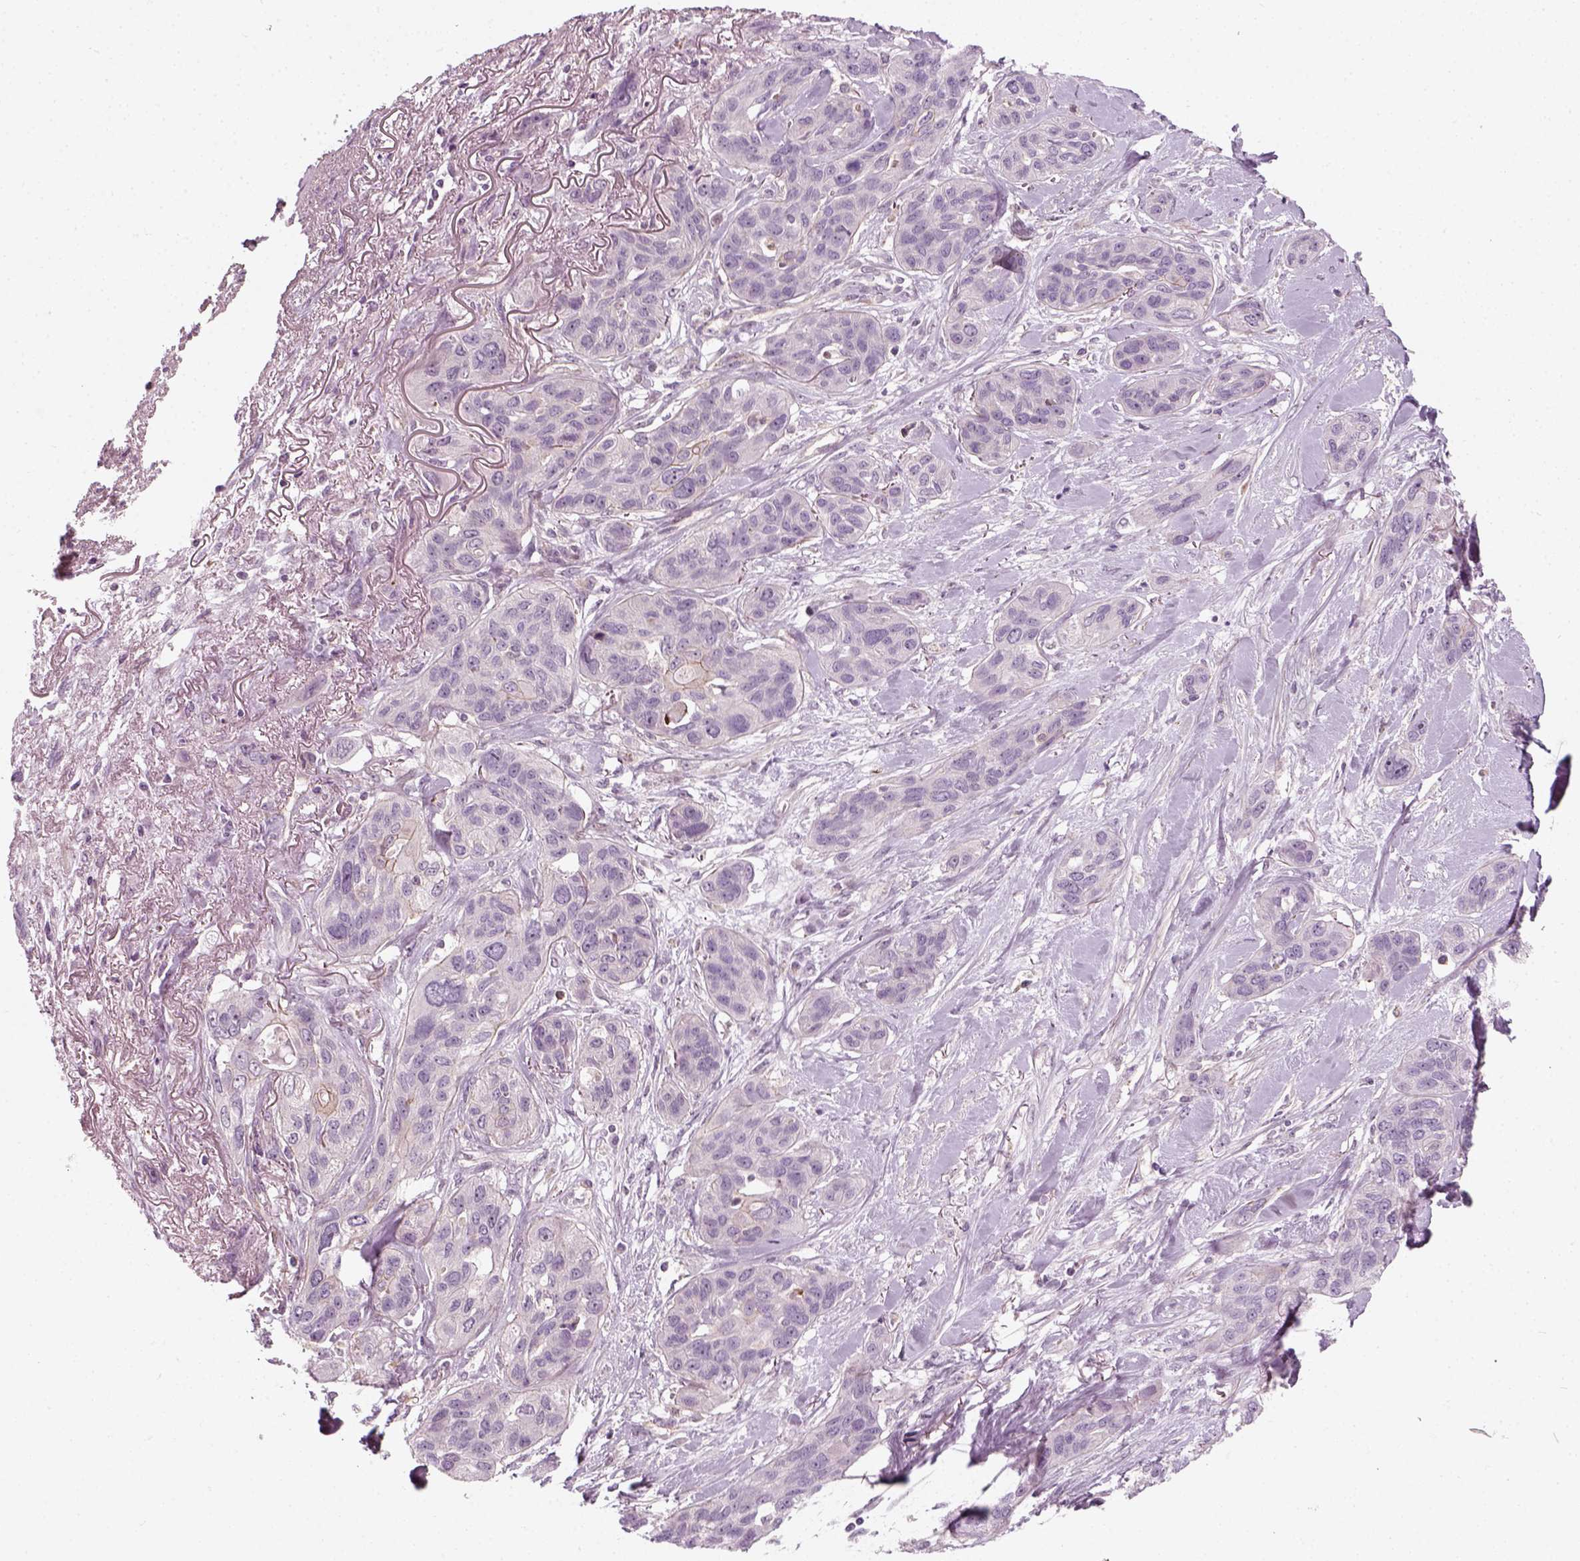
{"staining": {"intensity": "negative", "quantity": "none", "location": "none"}, "tissue": "lung cancer", "cell_type": "Tumor cells", "image_type": "cancer", "snomed": [{"axis": "morphology", "description": "Squamous cell carcinoma, NOS"}, {"axis": "topography", "description": "Lung"}], "caption": "A high-resolution image shows immunohistochemistry (IHC) staining of squamous cell carcinoma (lung), which displays no significant positivity in tumor cells. (DAB IHC, high magnification).", "gene": "DNASE1L1", "patient": {"sex": "female", "age": 70}}